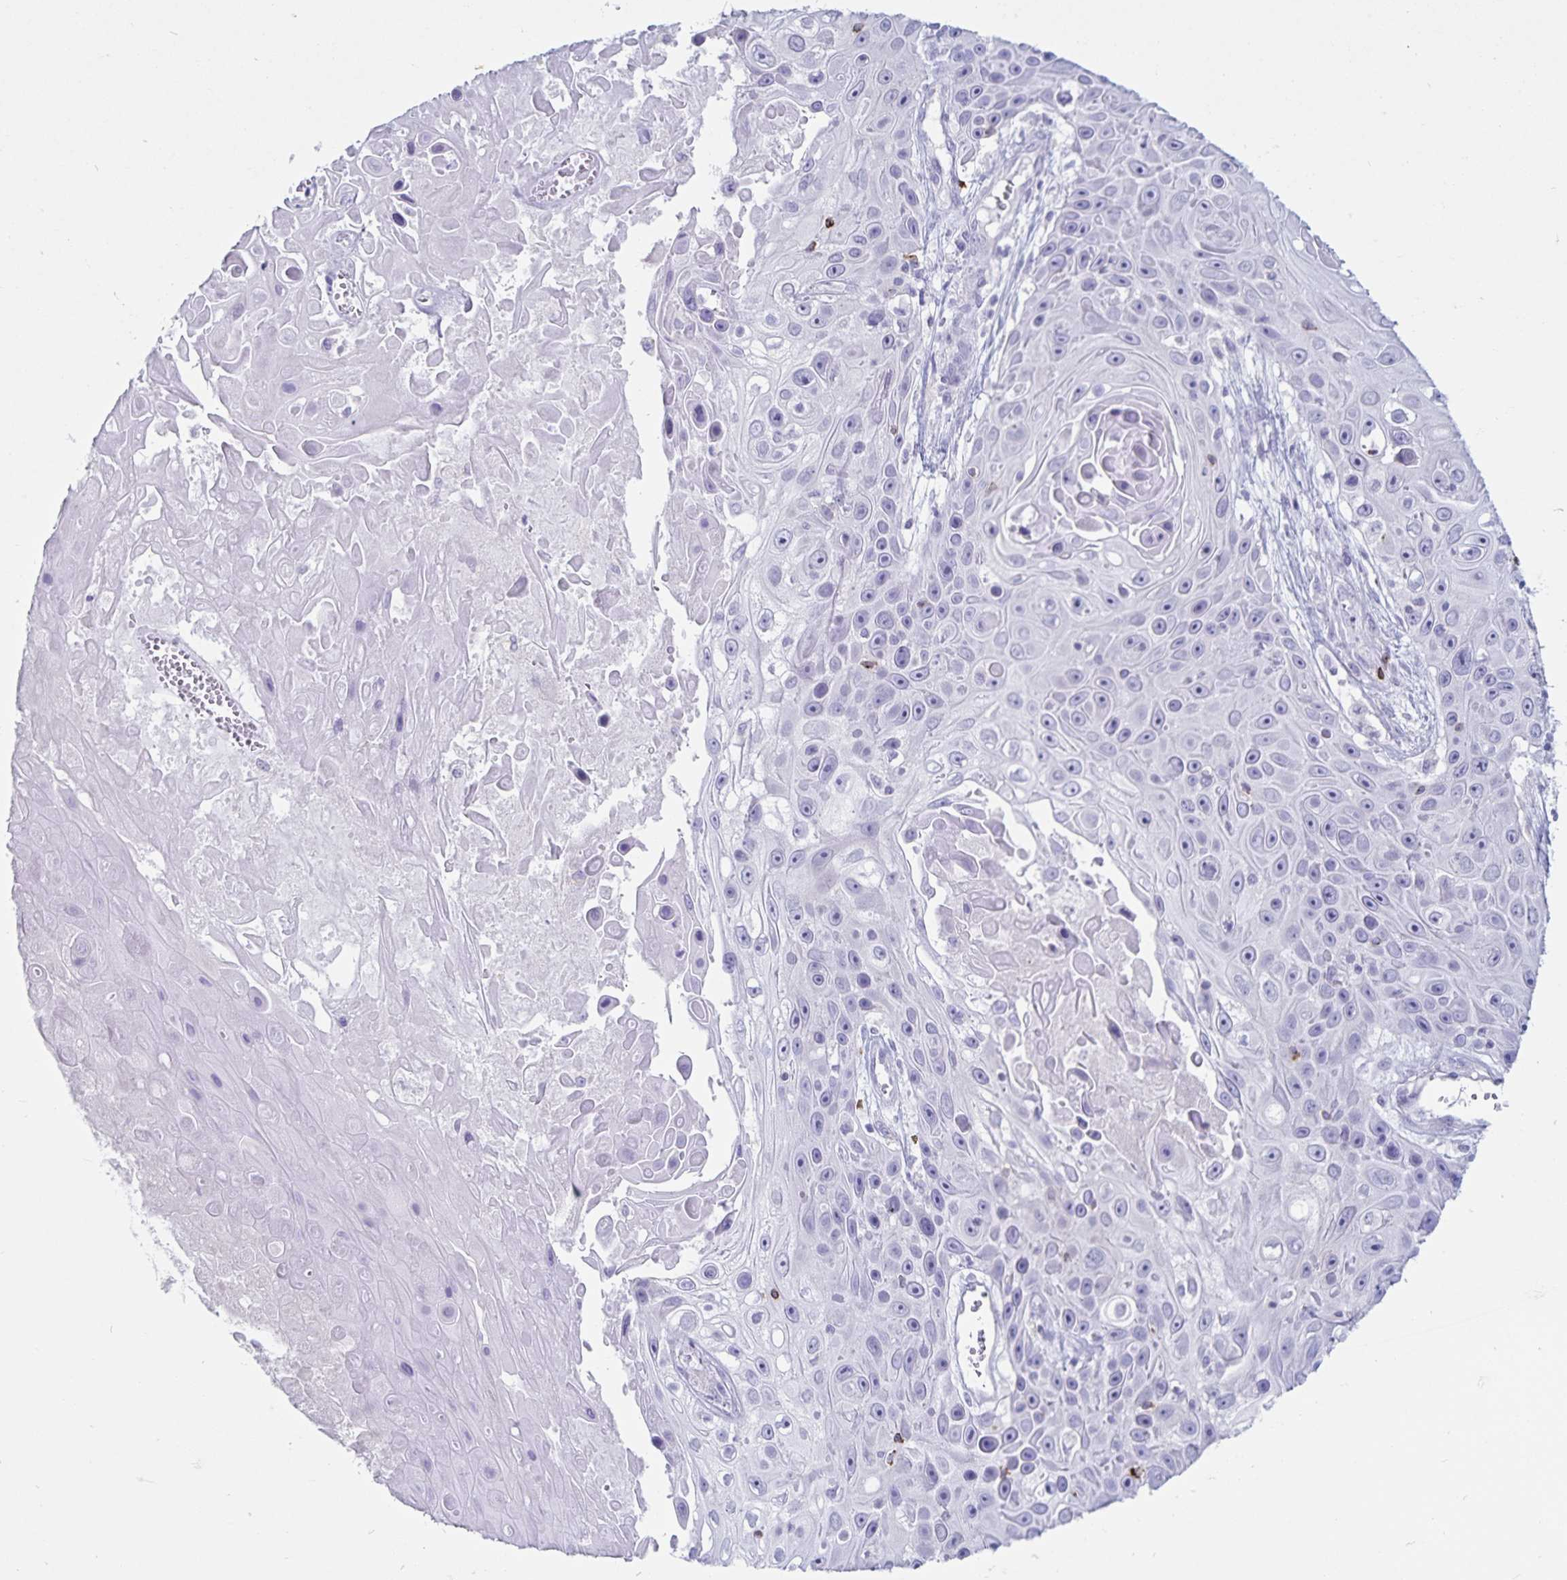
{"staining": {"intensity": "negative", "quantity": "none", "location": "none"}, "tissue": "skin cancer", "cell_type": "Tumor cells", "image_type": "cancer", "snomed": [{"axis": "morphology", "description": "Squamous cell carcinoma, NOS"}, {"axis": "topography", "description": "Skin"}], "caption": "The immunohistochemistry micrograph has no significant expression in tumor cells of skin cancer tissue.", "gene": "GNLY", "patient": {"sex": "male", "age": 82}}